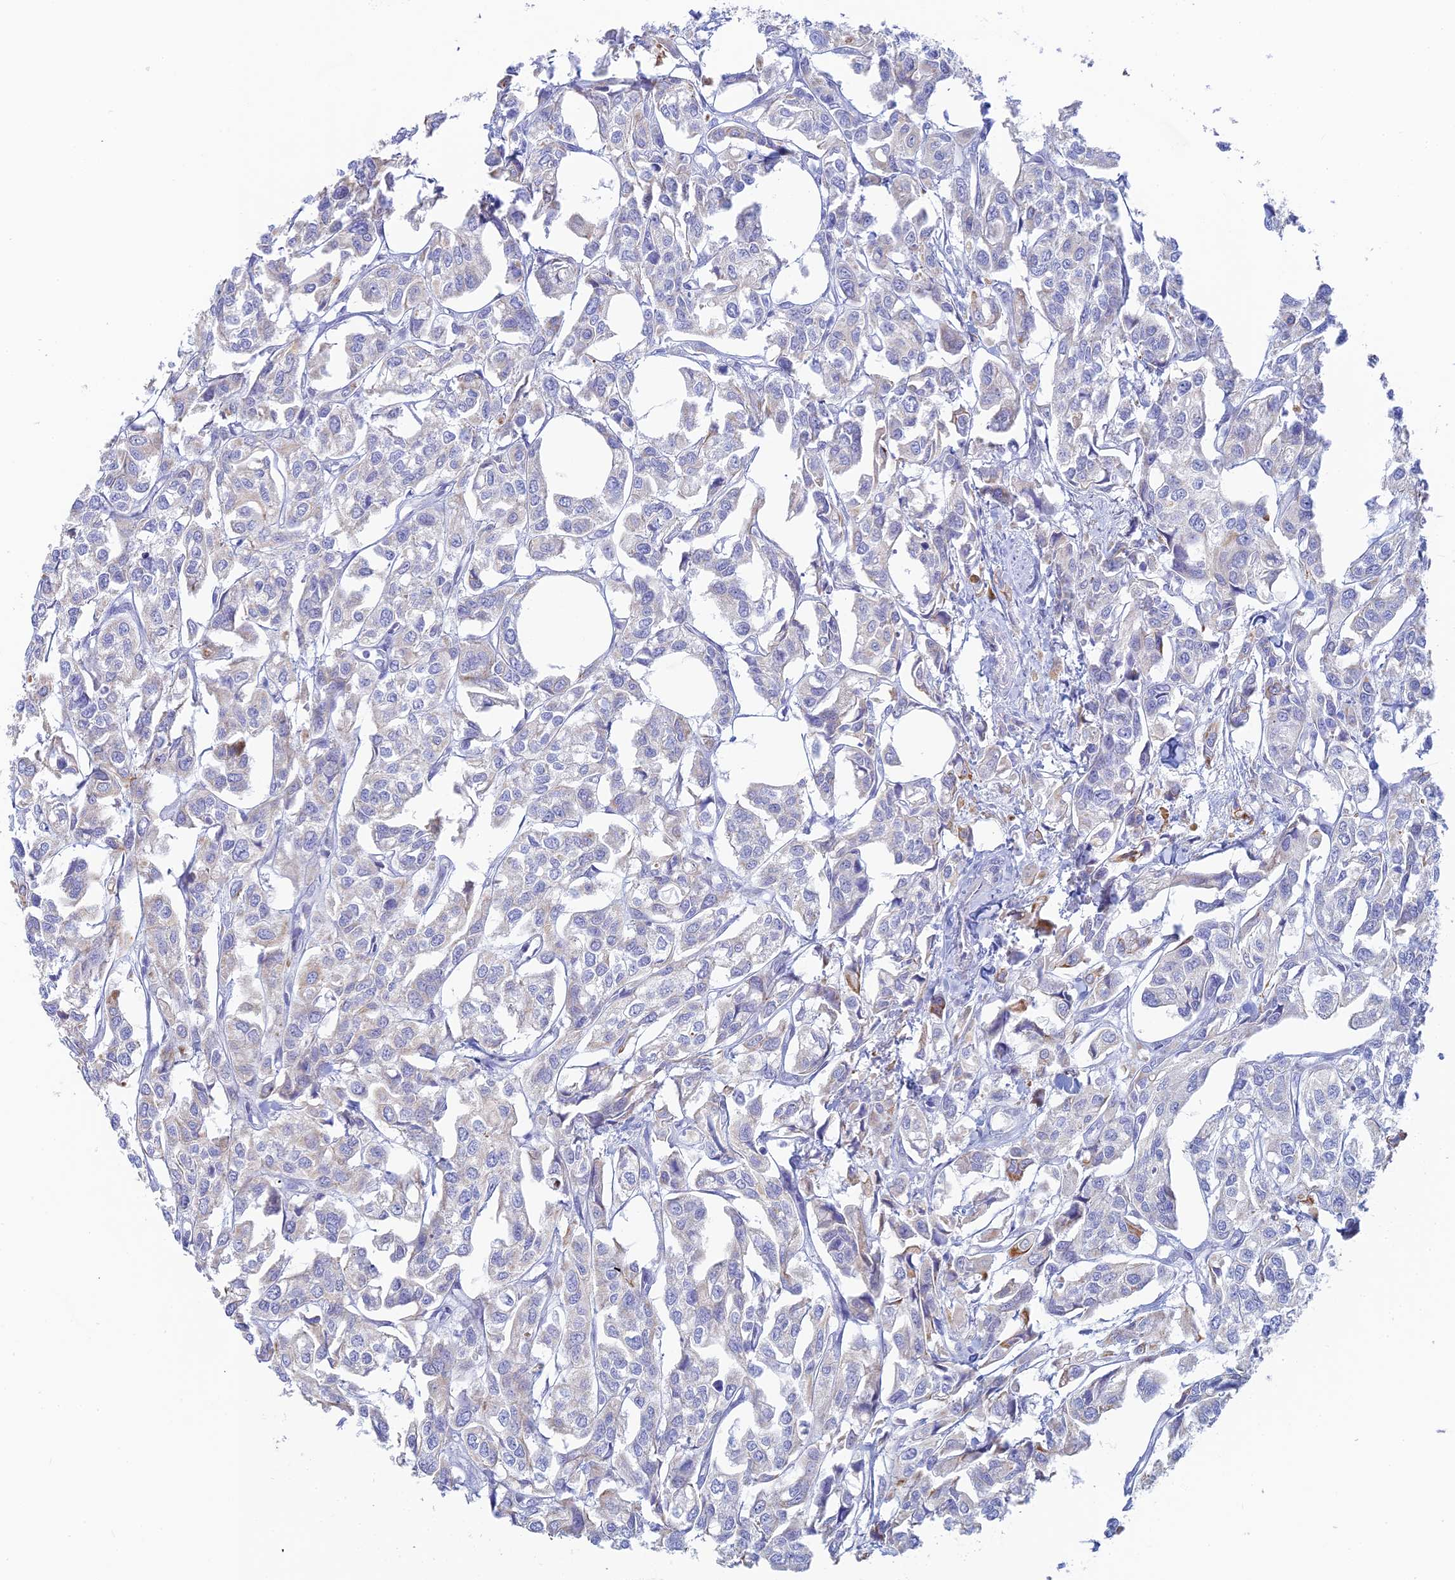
{"staining": {"intensity": "negative", "quantity": "none", "location": "none"}, "tissue": "urothelial cancer", "cell_type": "Tumor cells", "image_type": "cancer", "snomed": [{"axis": "morphology", "description": "Urothelial carcinoma, High grade"}, {"axis": "topography", "description": "Urinary bladder"}], "caption": "IHC of human urothelial cancer reveals no expression in tumor cells. (Immunohistochemistry (ihc), brightfield microscopy, high magnification).", "gene": "CEP152", "patient": {"sex": "male", "age": 67}}